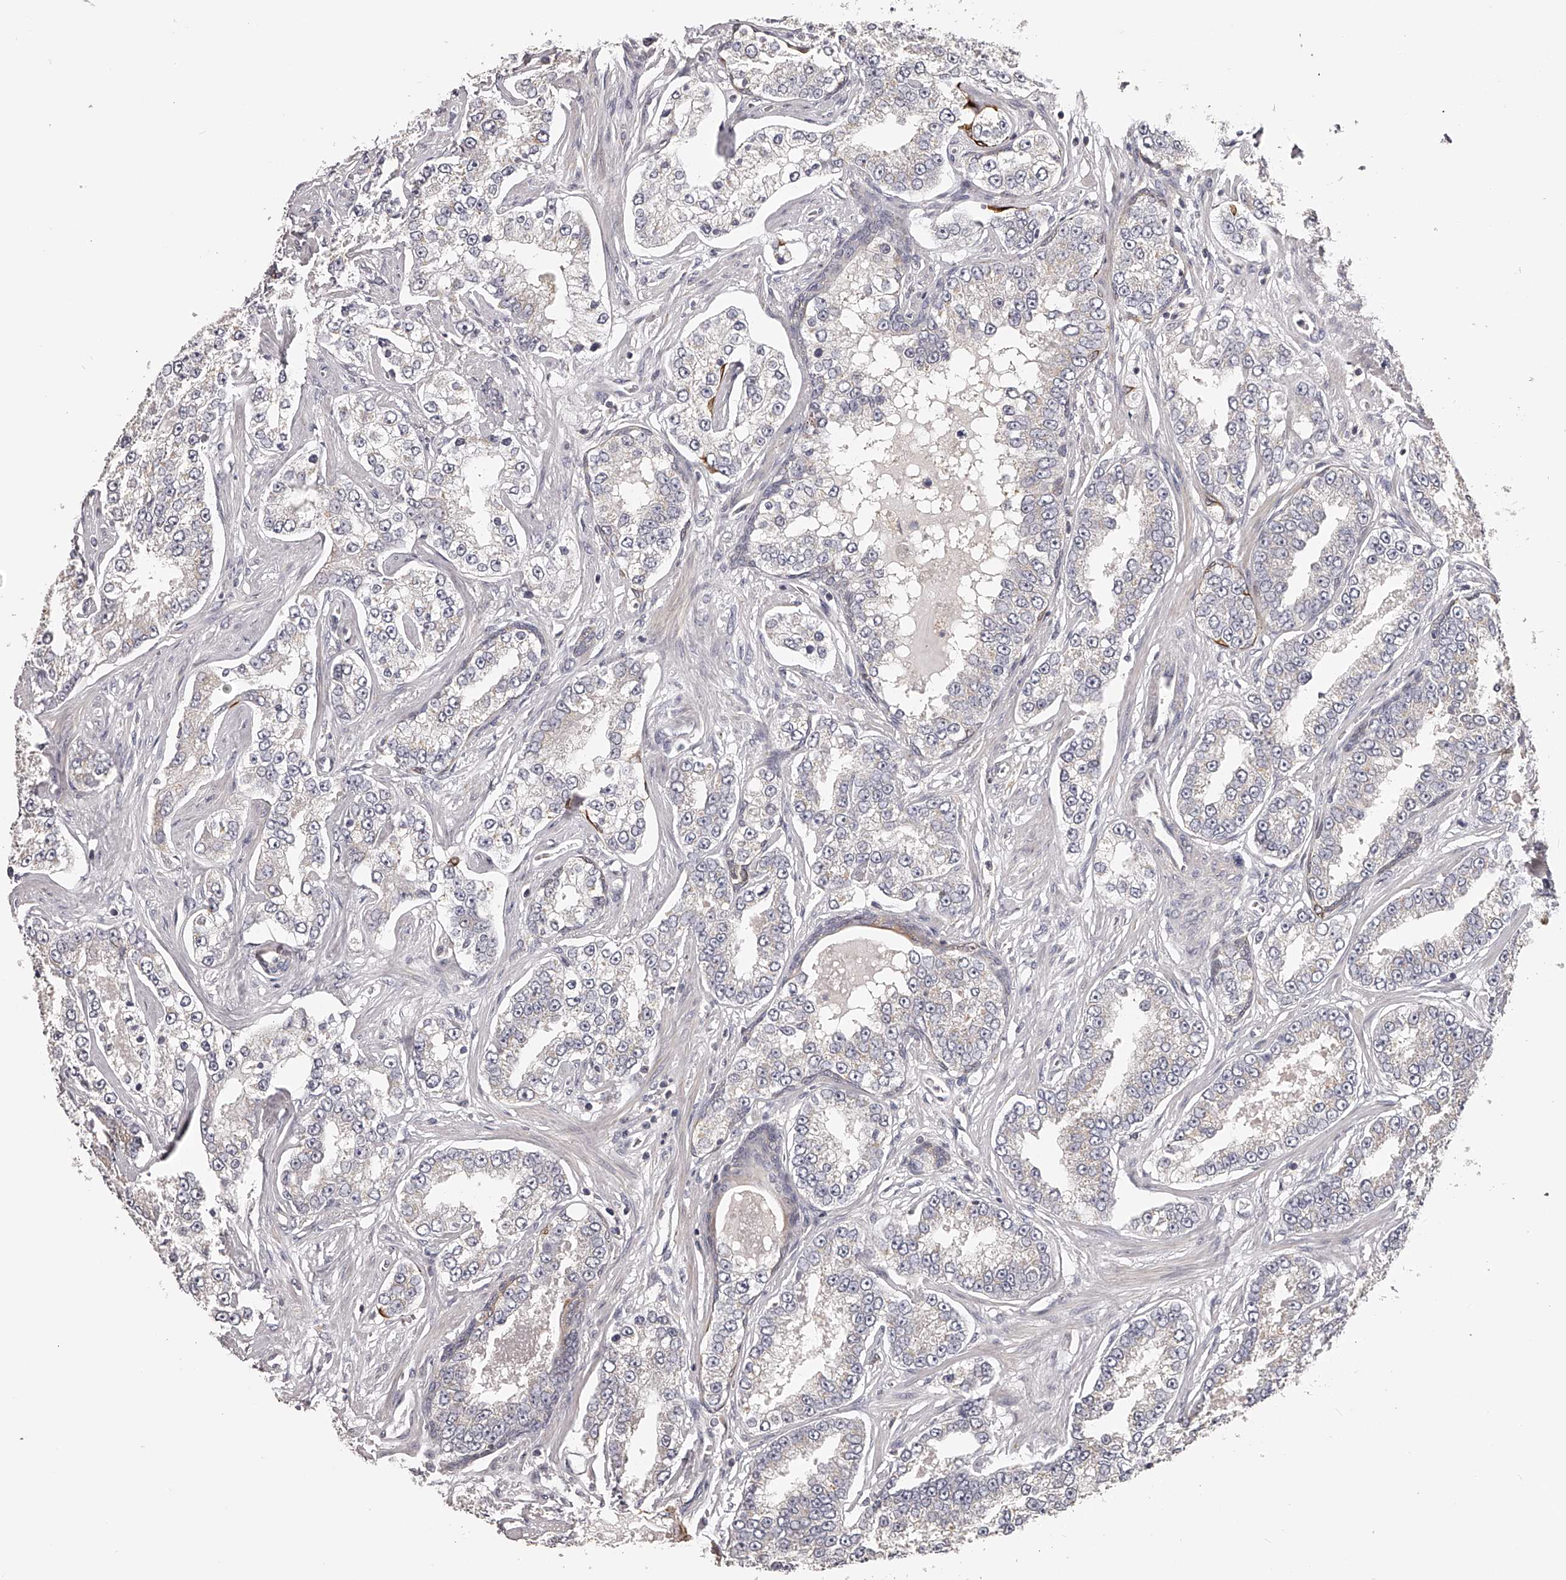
{"staining": {"intensity": "negative", "quantity": "none", "location": "none"}, "tissue": "prostate cancer", "cell_type": "Tumor cells", "image_type": "cancer", "snomed": [{"axis": "morphology", "description": "Normal tissue, NOS"}, {"axis": "morphology", "description": "Adenocarcinoma, High grade"}, {"axis": "topography", "description": "Prostate"}], "caption": "Immunohistochemistry (IHC) of human prostate high-grade adenocarcinoma shows no expression in tumor cells.", "gene": "TNN", "patient": {"sex": "male", "age": 83}}